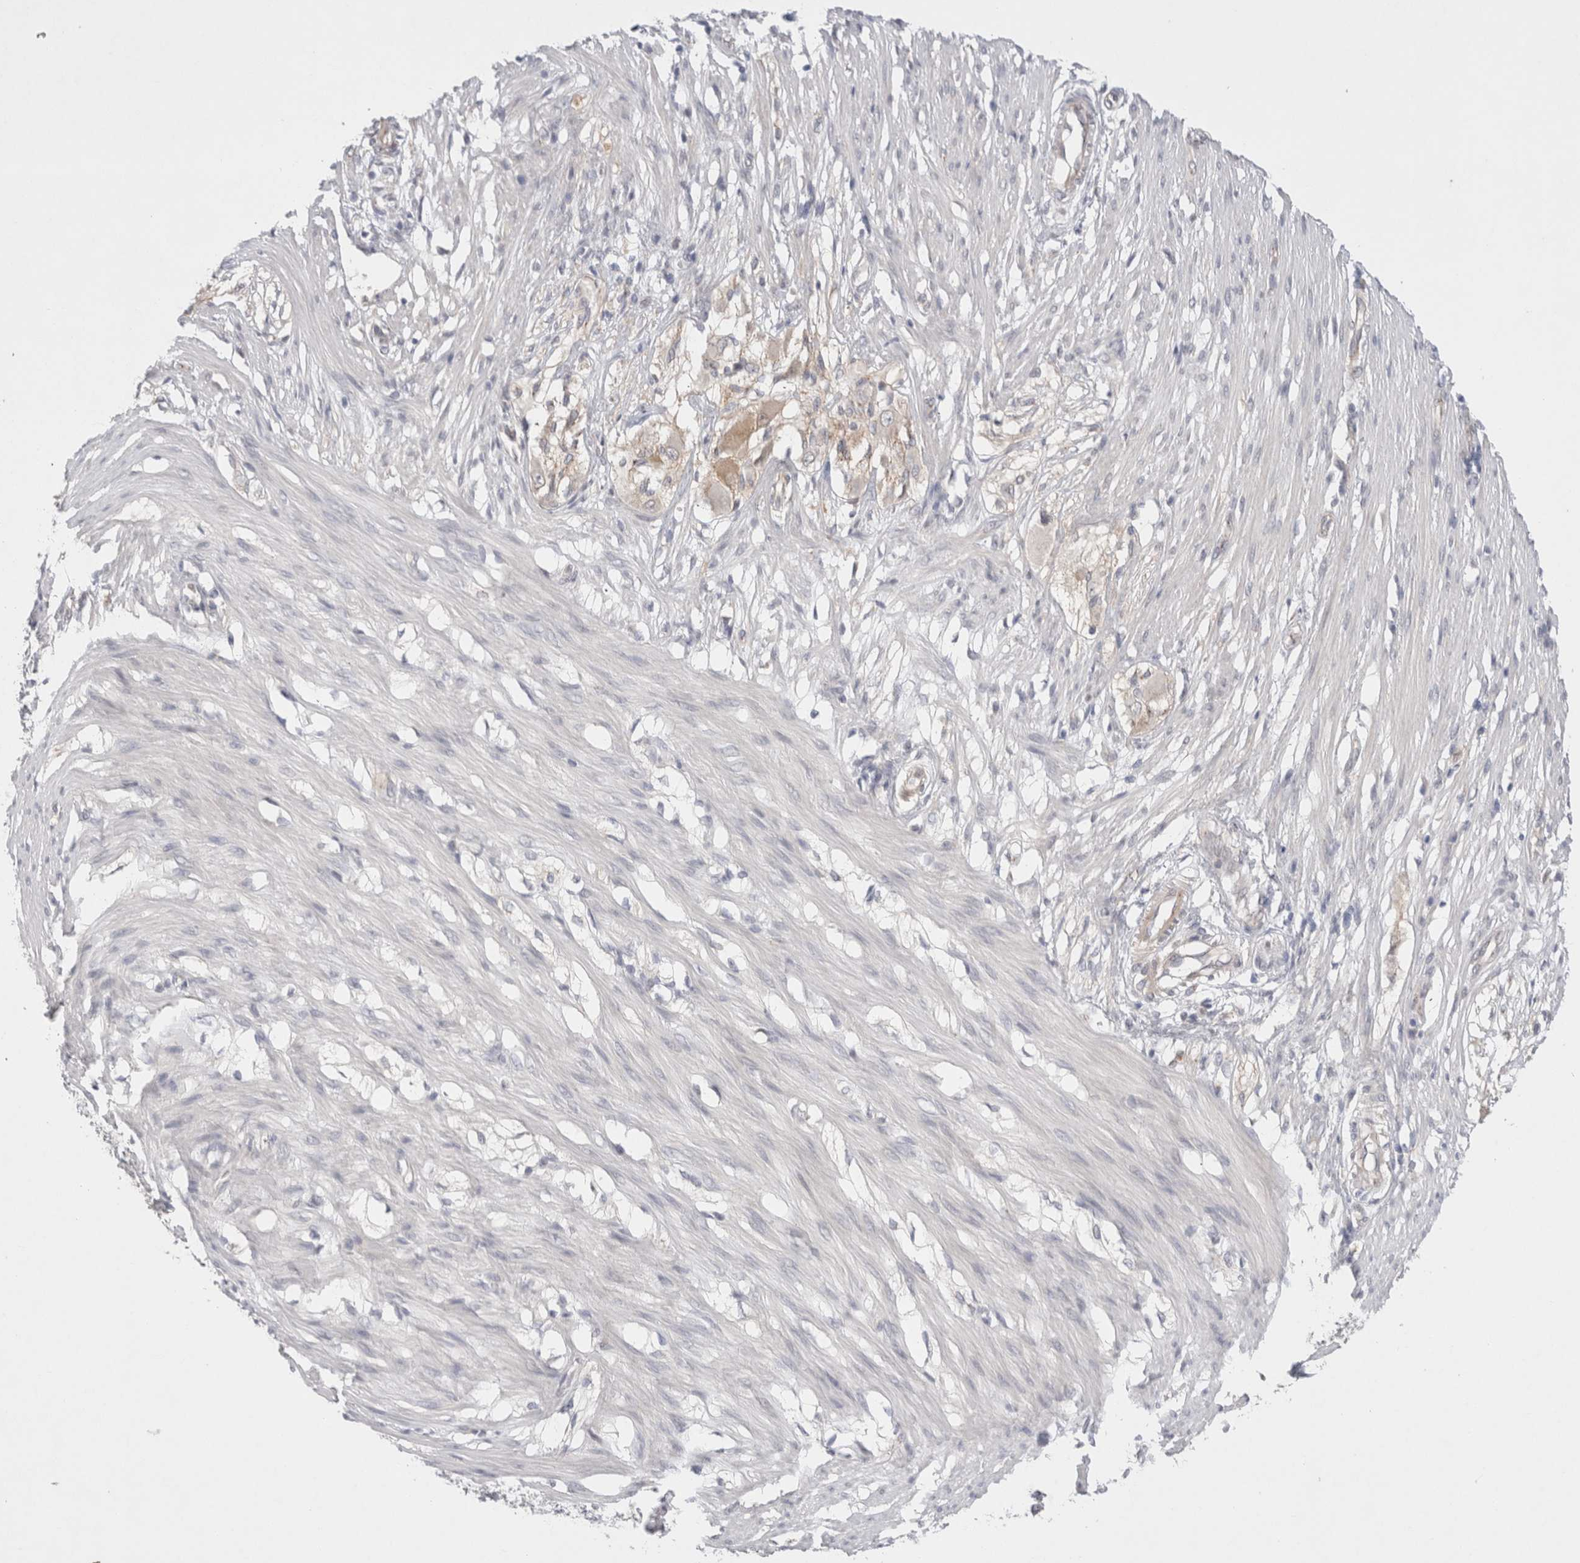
{"staining": {"intensity": "negative", "quantity": "none", "location": "none"}, "tissue": "smooth muscle", "cell_type": "Smooth muscle cells", "image_type": "normal", "snomed": [{"axis": "morphology", "description": "Normal tissue, NOS"}, {"axis": "morphology", "description": "Adenocarcinoma, NOS"}, {"axis": "topography", "description": "Smooth muscle"}, {"axis": "topography", "description": "Colon"}], "caption": "Immunohistochemistry (IHC) photomicrograph of unremarkable smooth muscle: human smooth muscle stained with DAB displays no significant protein staining in smooth muscle cells.", "gene": "BICD2", "patient": {"sex": "male", "age": 14}}